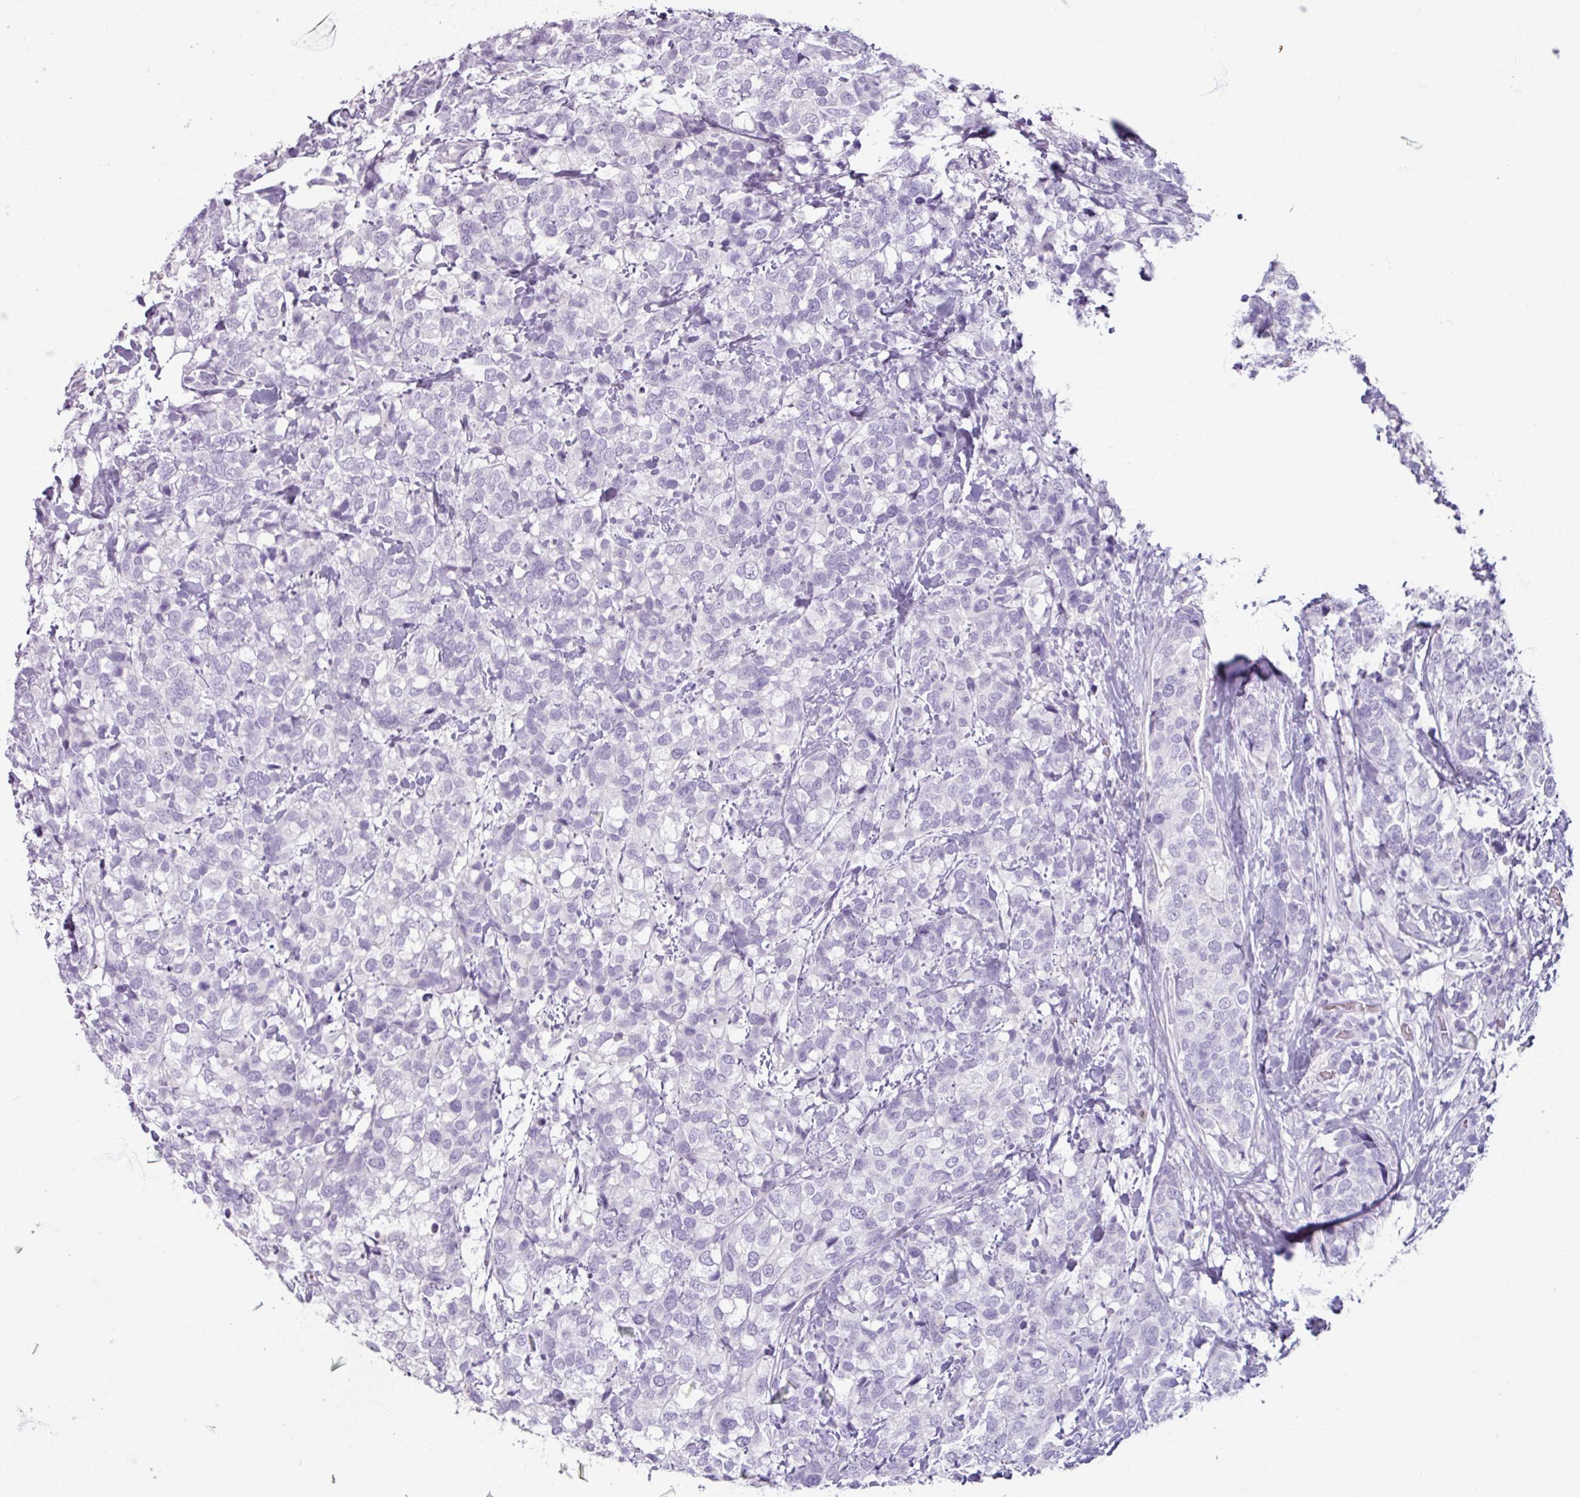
{"staining": {"intensity": "negative", "quantity": "none", "location": "none"}, "tissue": "breast cancer", "cell_type": "Tumor cells", "image_type": "cancer", "snomed": [{"axis": "morphology", "description": "Lobular carcinoma"}, {"axis": "topography", "description": "Breast"}], "caption": "A histopathology image of breast cancer stained for a protein displays no brown staining in tumor cells.", "gene": "ARG1", "patient": {"sex": "female", "age": 59}}